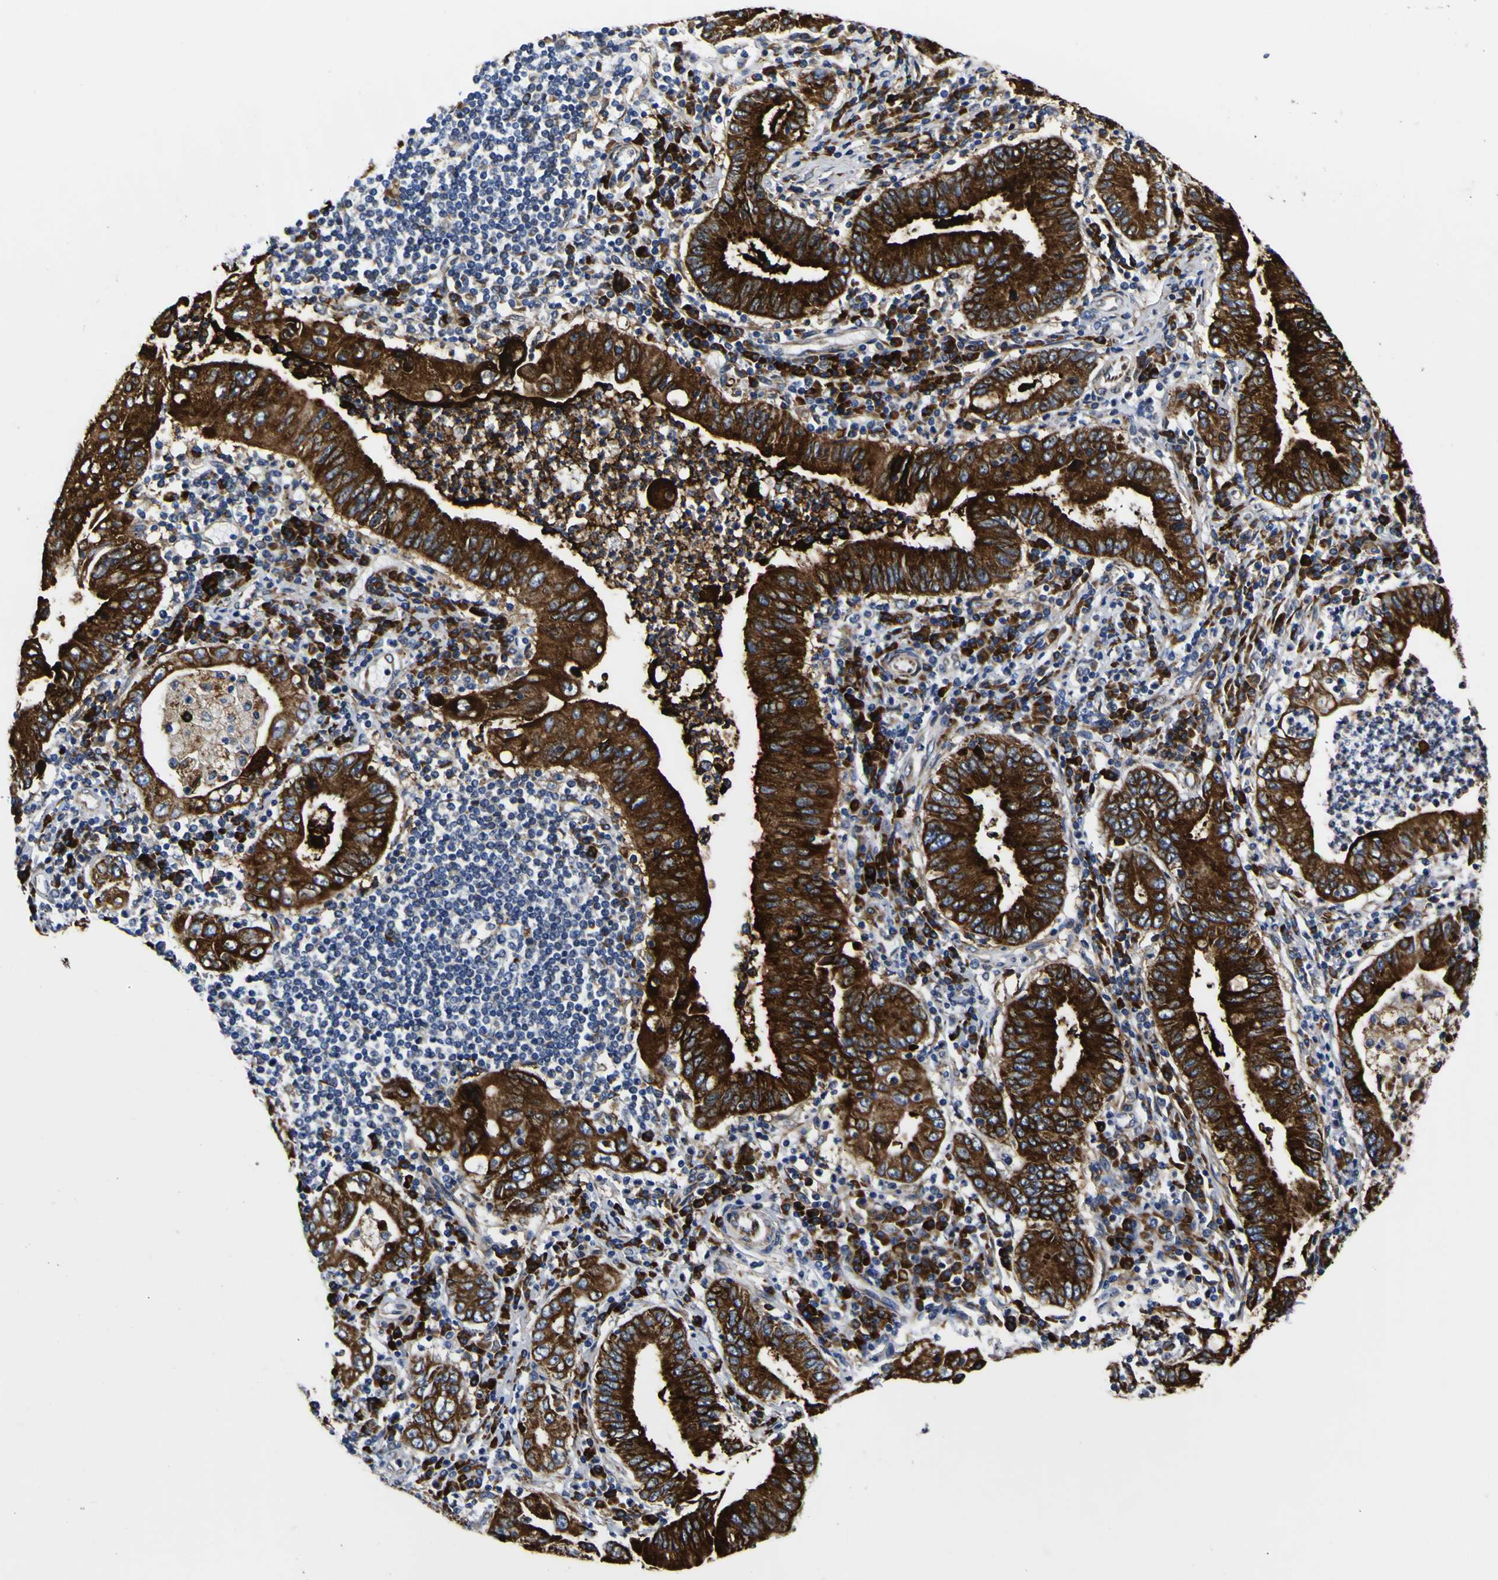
{"staining": {"intensity": "strong", "quantity": ">75%", "location": "cytoplasmic/membranous"}, "tissue": "stomach cancer", "cell_type": "Tumor cells", "image_type": "cancer", "snomed": [{"axis": "morphology", "description": "Normal tissue, NOS"}, {"axis": "morphology", "description": "Adenocarcinoma, NOS"}, {"axis": "topography", "description": "Esophagus"}, {"axis": "topography", "description": "Stomach, upper"}, {"axis": "topography", "description": "Peripheral nerve tissue"}], "caption": "Protein expression analysis of human stomach cancer reveals strong cytoplasmic/membranous staining in approximately >75% of tumor cells.", "gene": "SCD", "patient": {"sex": "male", "age": 62}}